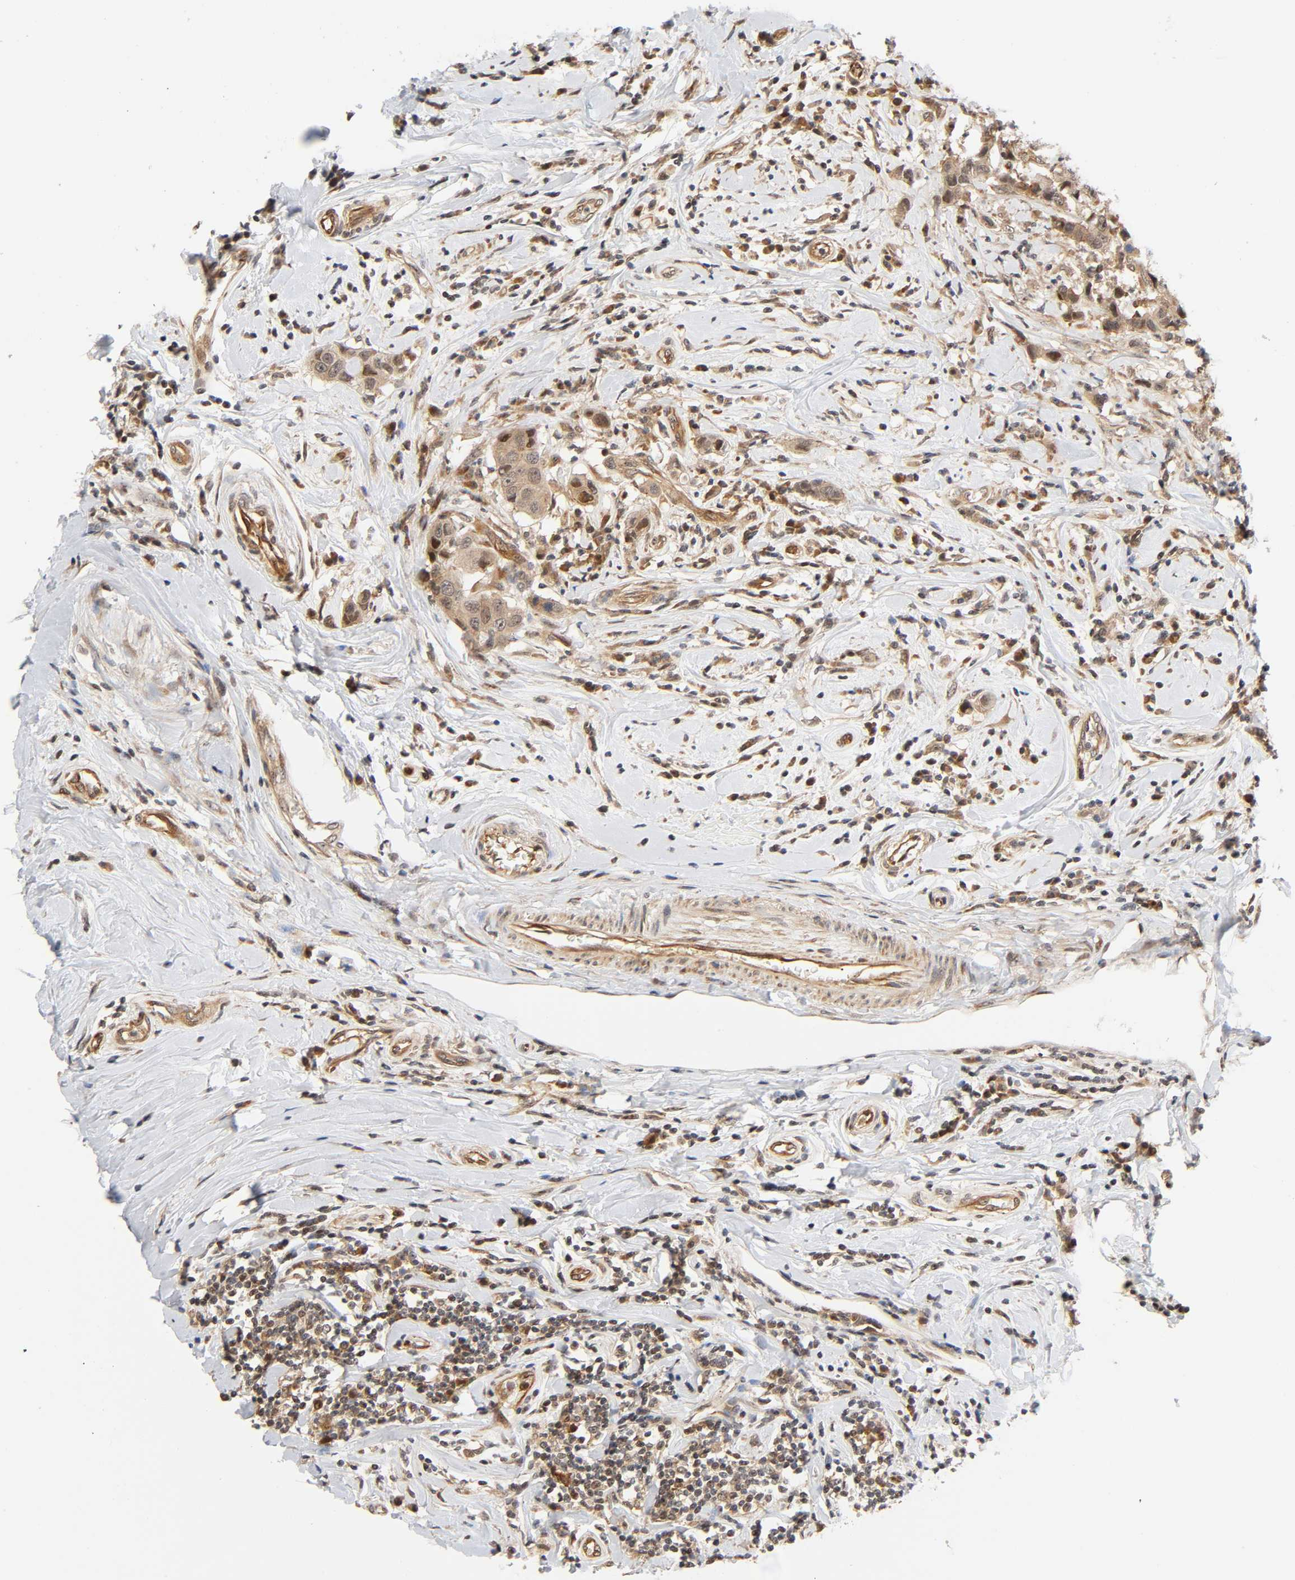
{"staining": {"intensity": "weak", "quantity": ">75%", "location": "cytoplasmic/membranous,nuclear"}, "tissue": "breast cancer", "cell_type": "Tumor cells", "image_type": "cancer", "snomed": [{"axis": "morphology", "description": "Duct carcinoma"}, {"axis": "topography", "description": "Breast"}], "caption": "IHC histopathology image of neoplastic tissue: human breast cancer stained using immunohistochemistry (IHC) demonstrates low levels of weak protein expression localized specifically in the cytoplasmic/membranous and nuclear of tumor cells, appearing as a cytoplasmic/membranous and nuclear brown color.", "gene": "IQCJ-SCHIP1", "patient": {"sex": "female", "age": 27}}